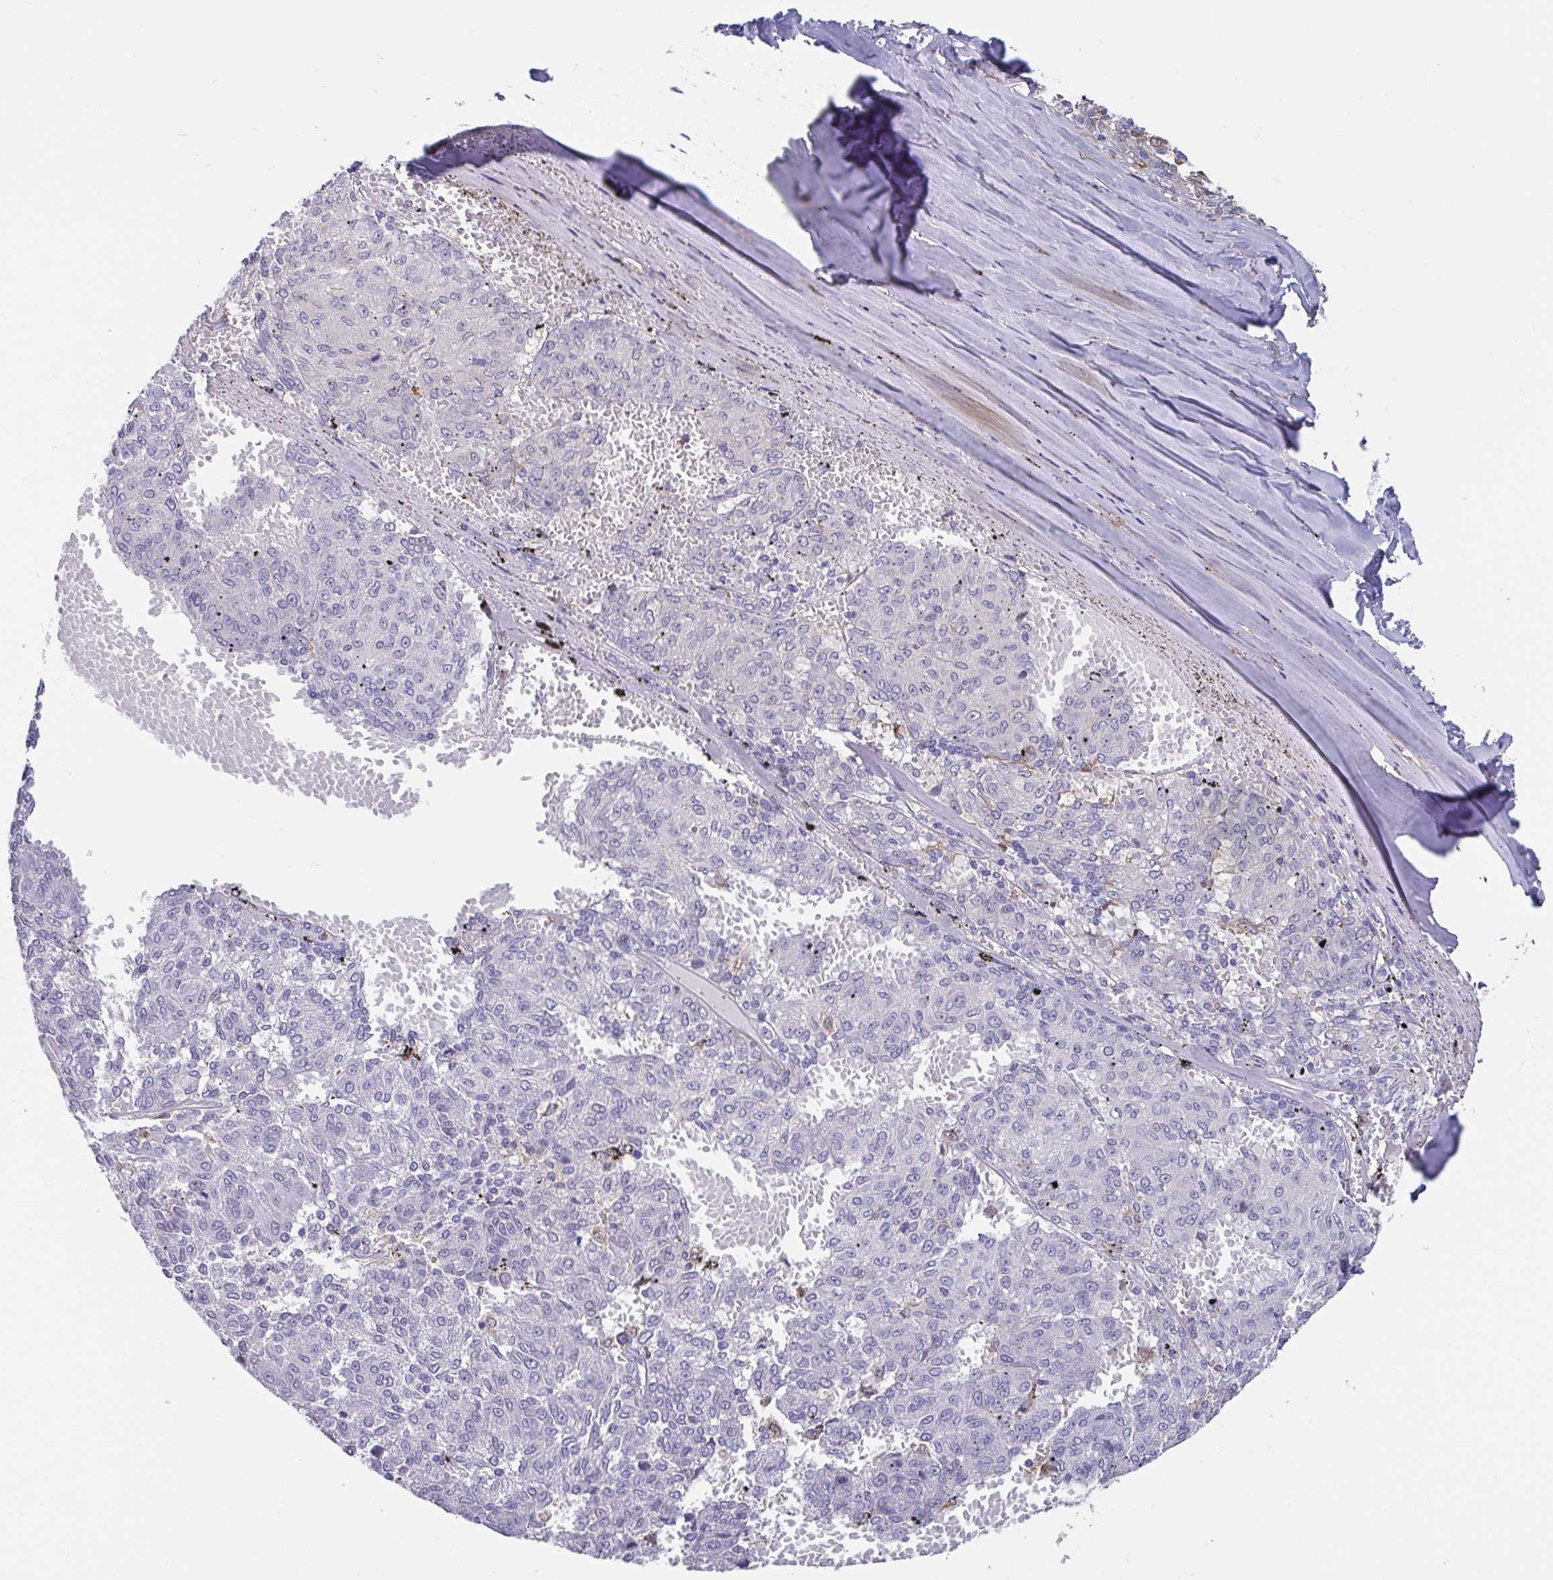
{"staining": {"intensity": "negative", "quantity": "none", "location": "none"}, "tissue": "melanoma", "cell_type": "Tumor cells", "image_type": "cancer", "snomed": [{"axis": "morphology", "description": "Malignant melanoma, NOS"}, {"axis": "topography", "description": "Skin"}], "caption": "Tumor cells show no significant protein positivity in malignant melanoma.", "gene": "IDH1", "patient": {"sex": "female", "age": 72}}